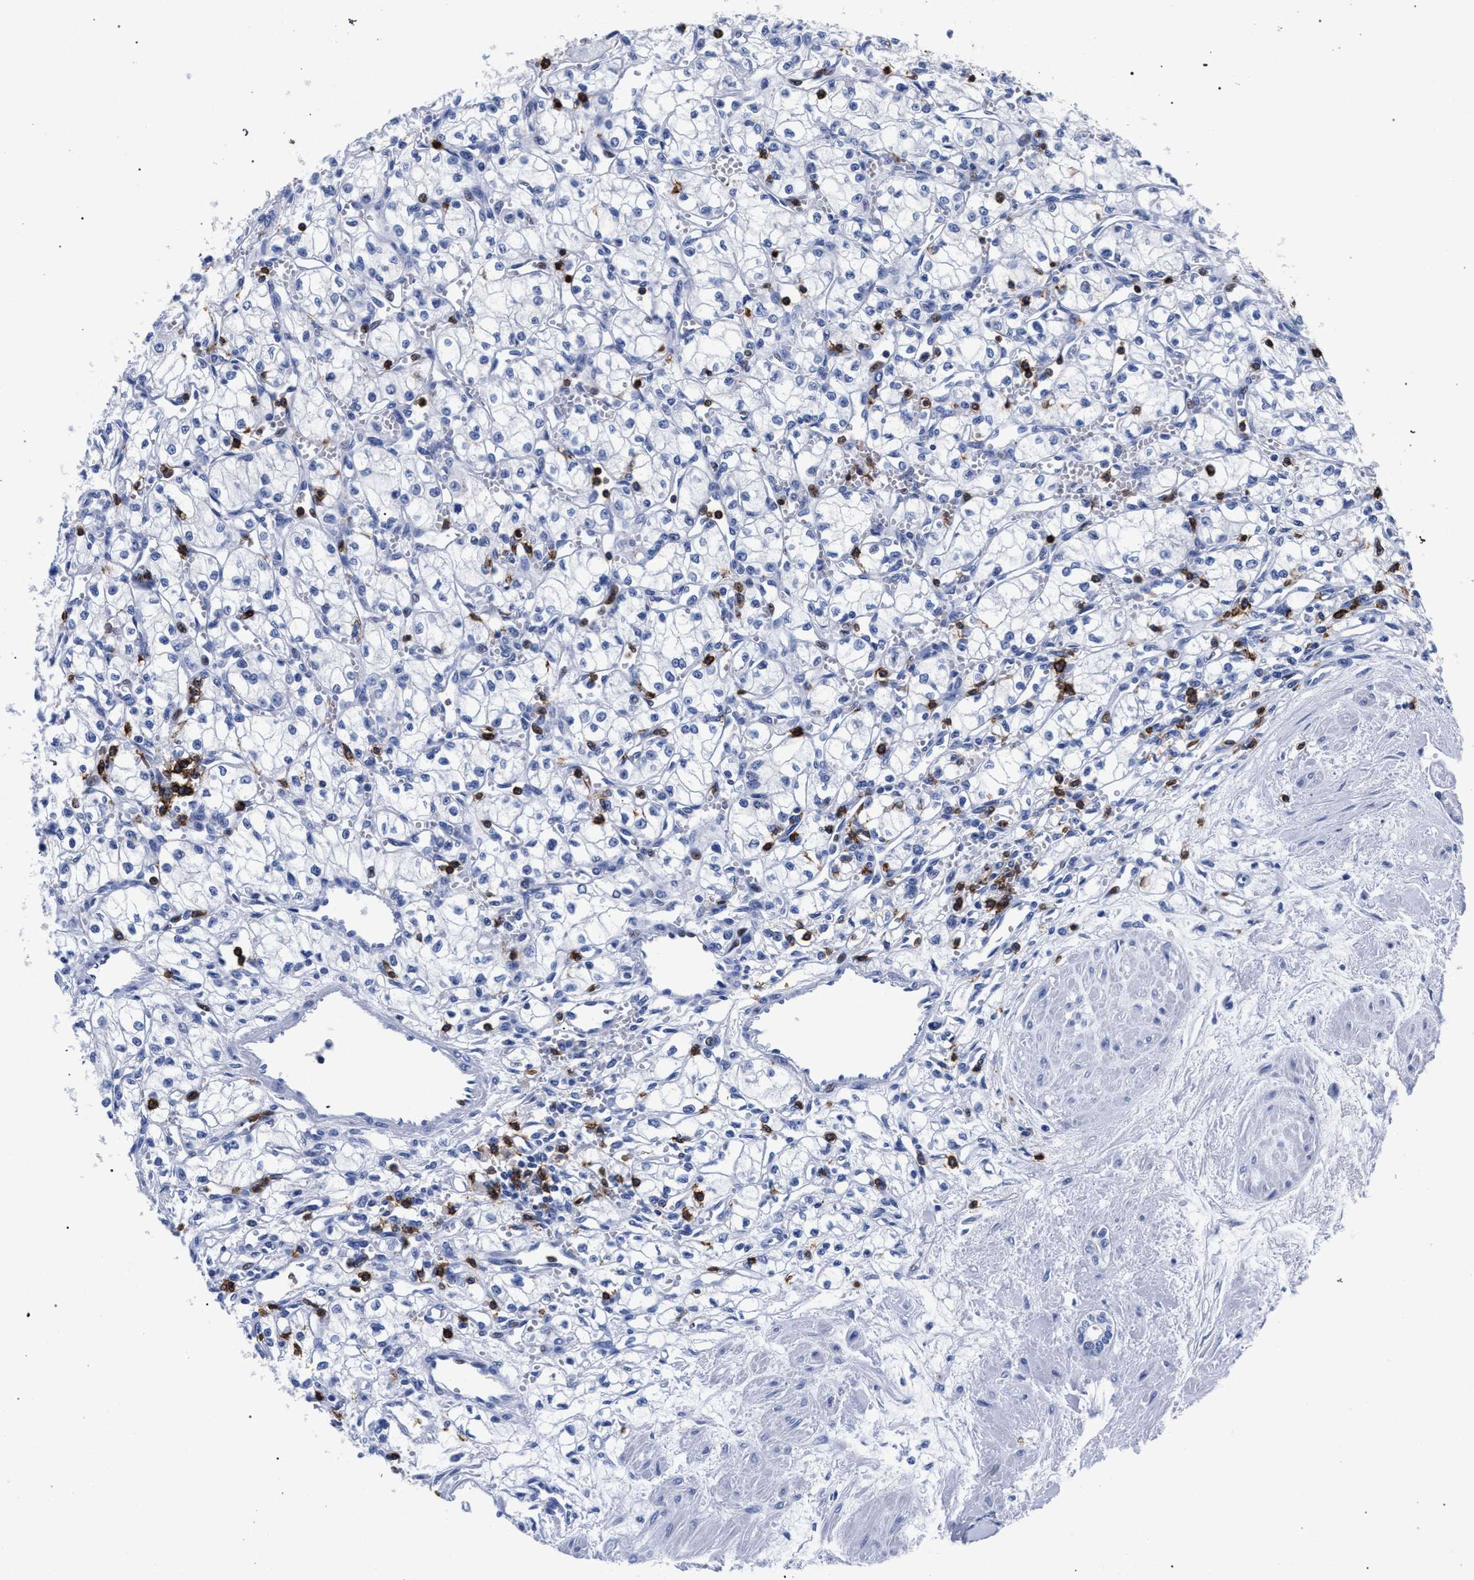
{"staining": {"intensity": "negative", "quantity": "none", "location": "none"}, "tissue": "renal cancer", "cell_type": "Tumor cells", "image_type": "cancer", "snomed": [{"axis": "morphology", "description": "Normal tissue, NOS"}, {"axis": "morphology", "description": "Adenocarcinoma, NOS"}, {"axis": "topography", "description": "Kidney"}], "caption": "This is a image of immunohistochemistry (IHC) staining of adenocarcinoma (renal), which shows no positivity in tumor cells.", "gene": "KLRK1", "patient": {"sex": "male", "age": 59}}